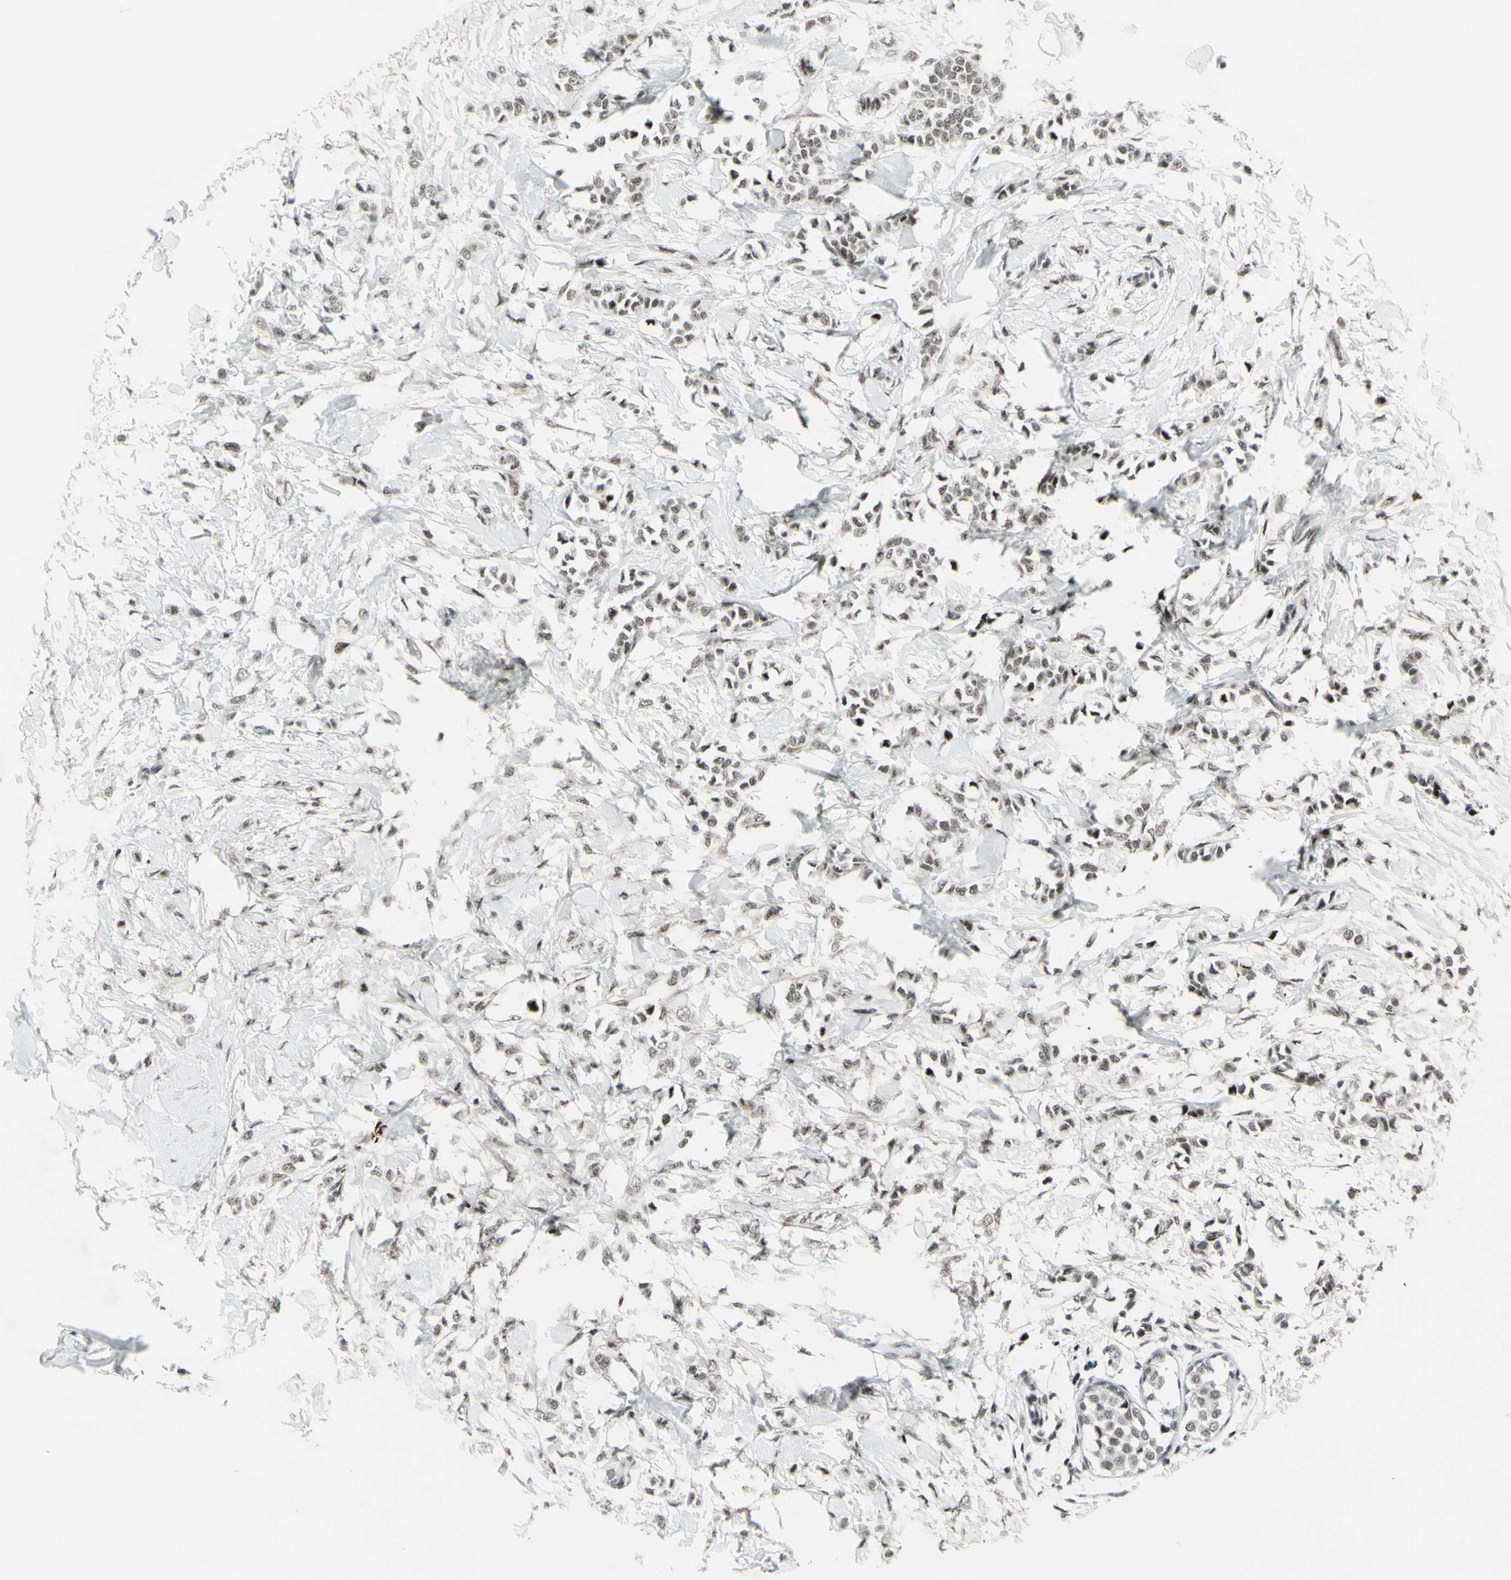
{"staining": {"intensity": "weak", "quantity": "25%-75%", "location": "nuclear"}, "tissue": "breast cancer", "cell_type": "Tumor cells", "image_type": "cancer", "snomed": [{"axis": "morphology", "description": "Lobular carcinoma, in situ"}, {"axis": "morphology", "description": "Lobular carcinoma"}, {"axis": "topography", "description": "Breast"}], "caption": "Tumor cells exhibit low levels of weak nuclear positivity in about 25%-75% of cells in breast cancer (lobular carcinoma in situ).", "gene": "SUPT6H", "patient": {"sex": "female", "age": 41}}